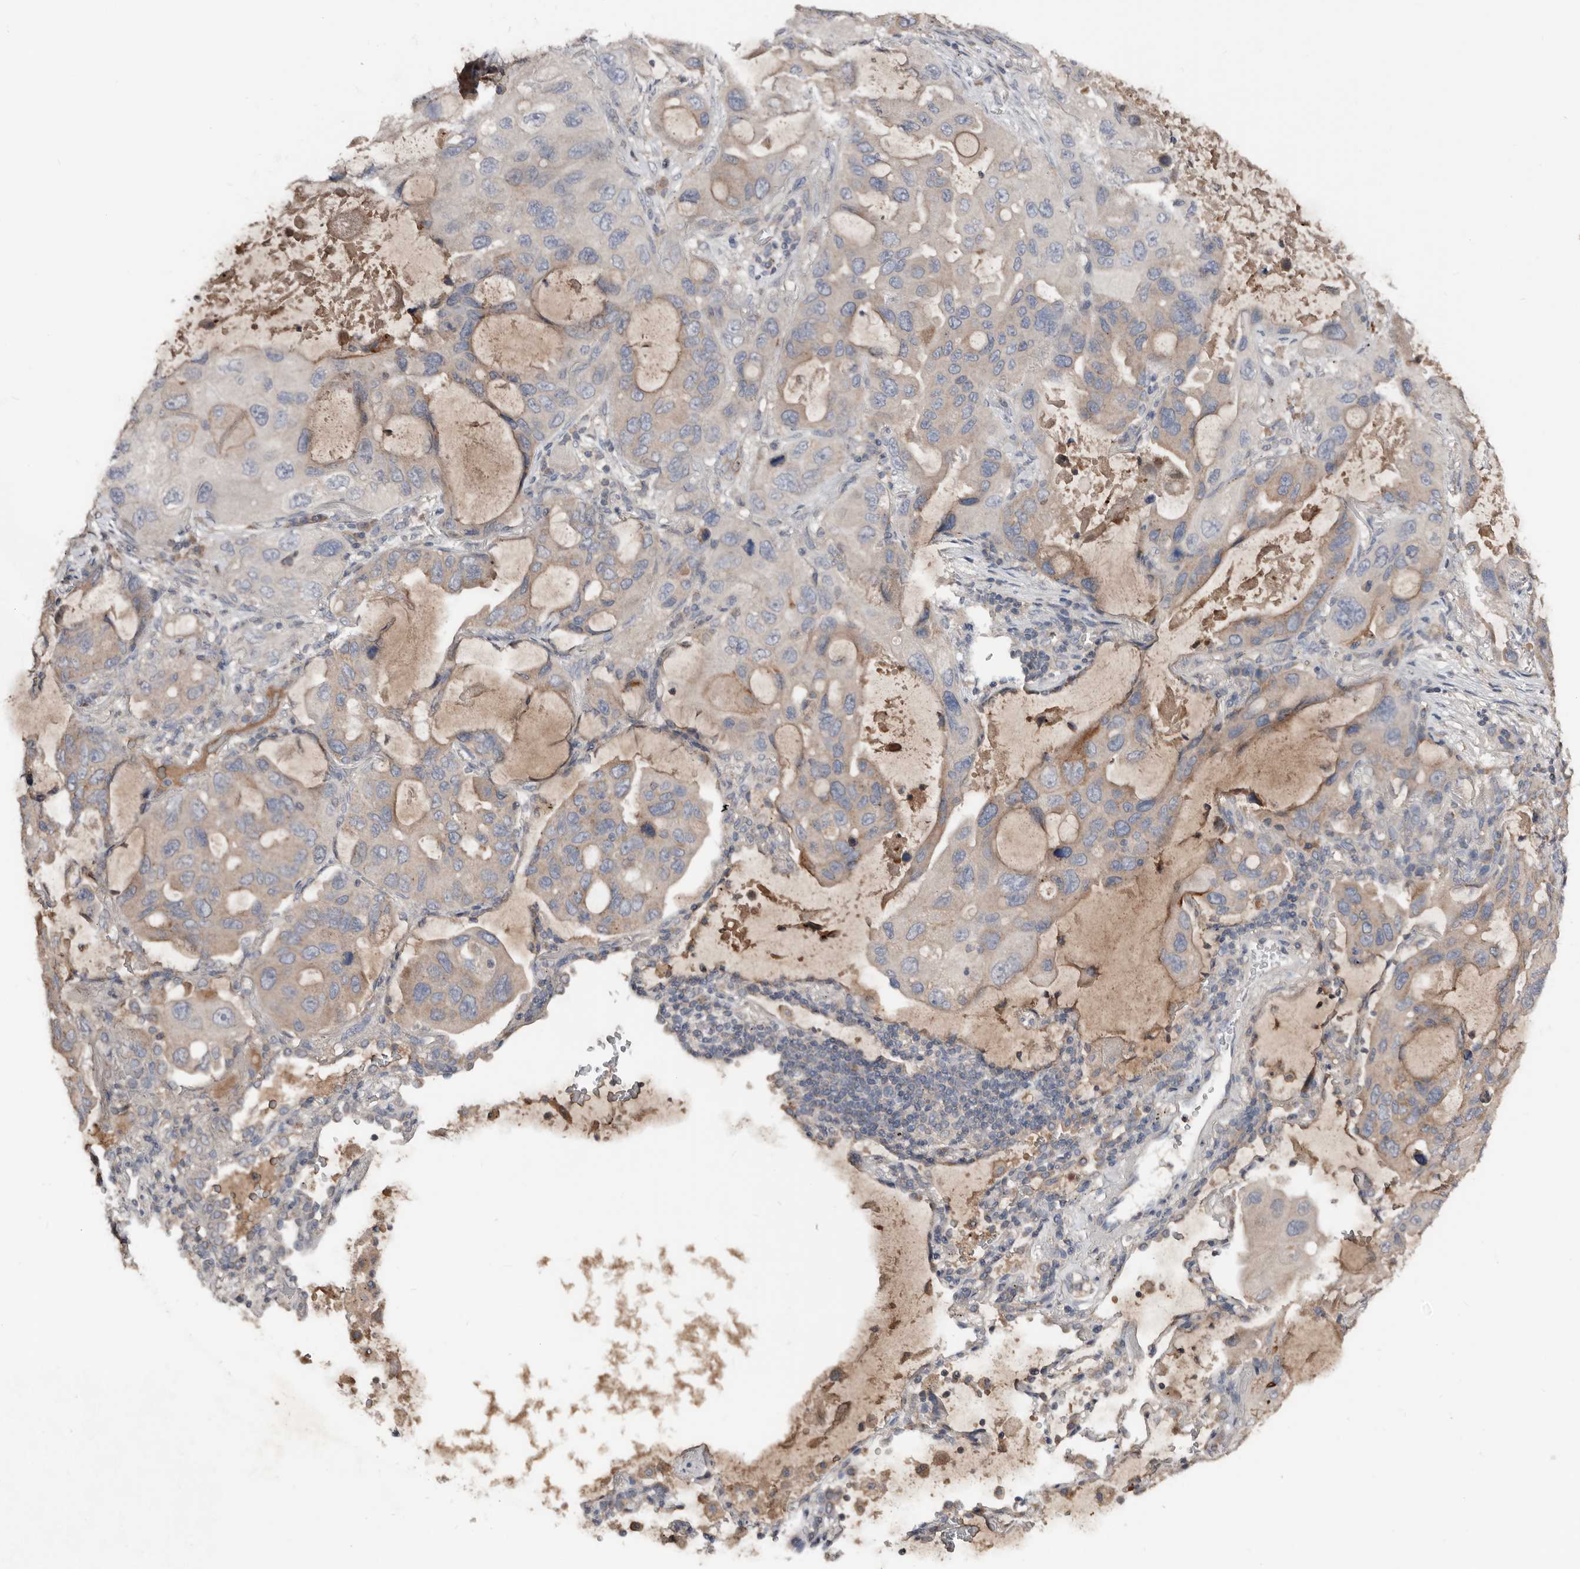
{"staining": {"intensity": "weak", "quantity": "<25%", "location": "cytoplasmic/membranous"}, "tissue": "lung cancer", "cell_type": "Tumor cells", "image_type": "cancer", "snomed": [{"axis": "morphology", "description": "Squamous cell carcinoma, NOS"}, {"axis": "topography", "description": "Lung"}], "caption": "Protein analysis of squamous cell carcinoma (lung) demonstrates no significant expression in tumor cells. (DAB (3,3'-diaminobenzidine) immunohistochemistry (IHC), high magnification).", "gene": "SLC39A2", "patient": {"sex": "female", "age": 73}}